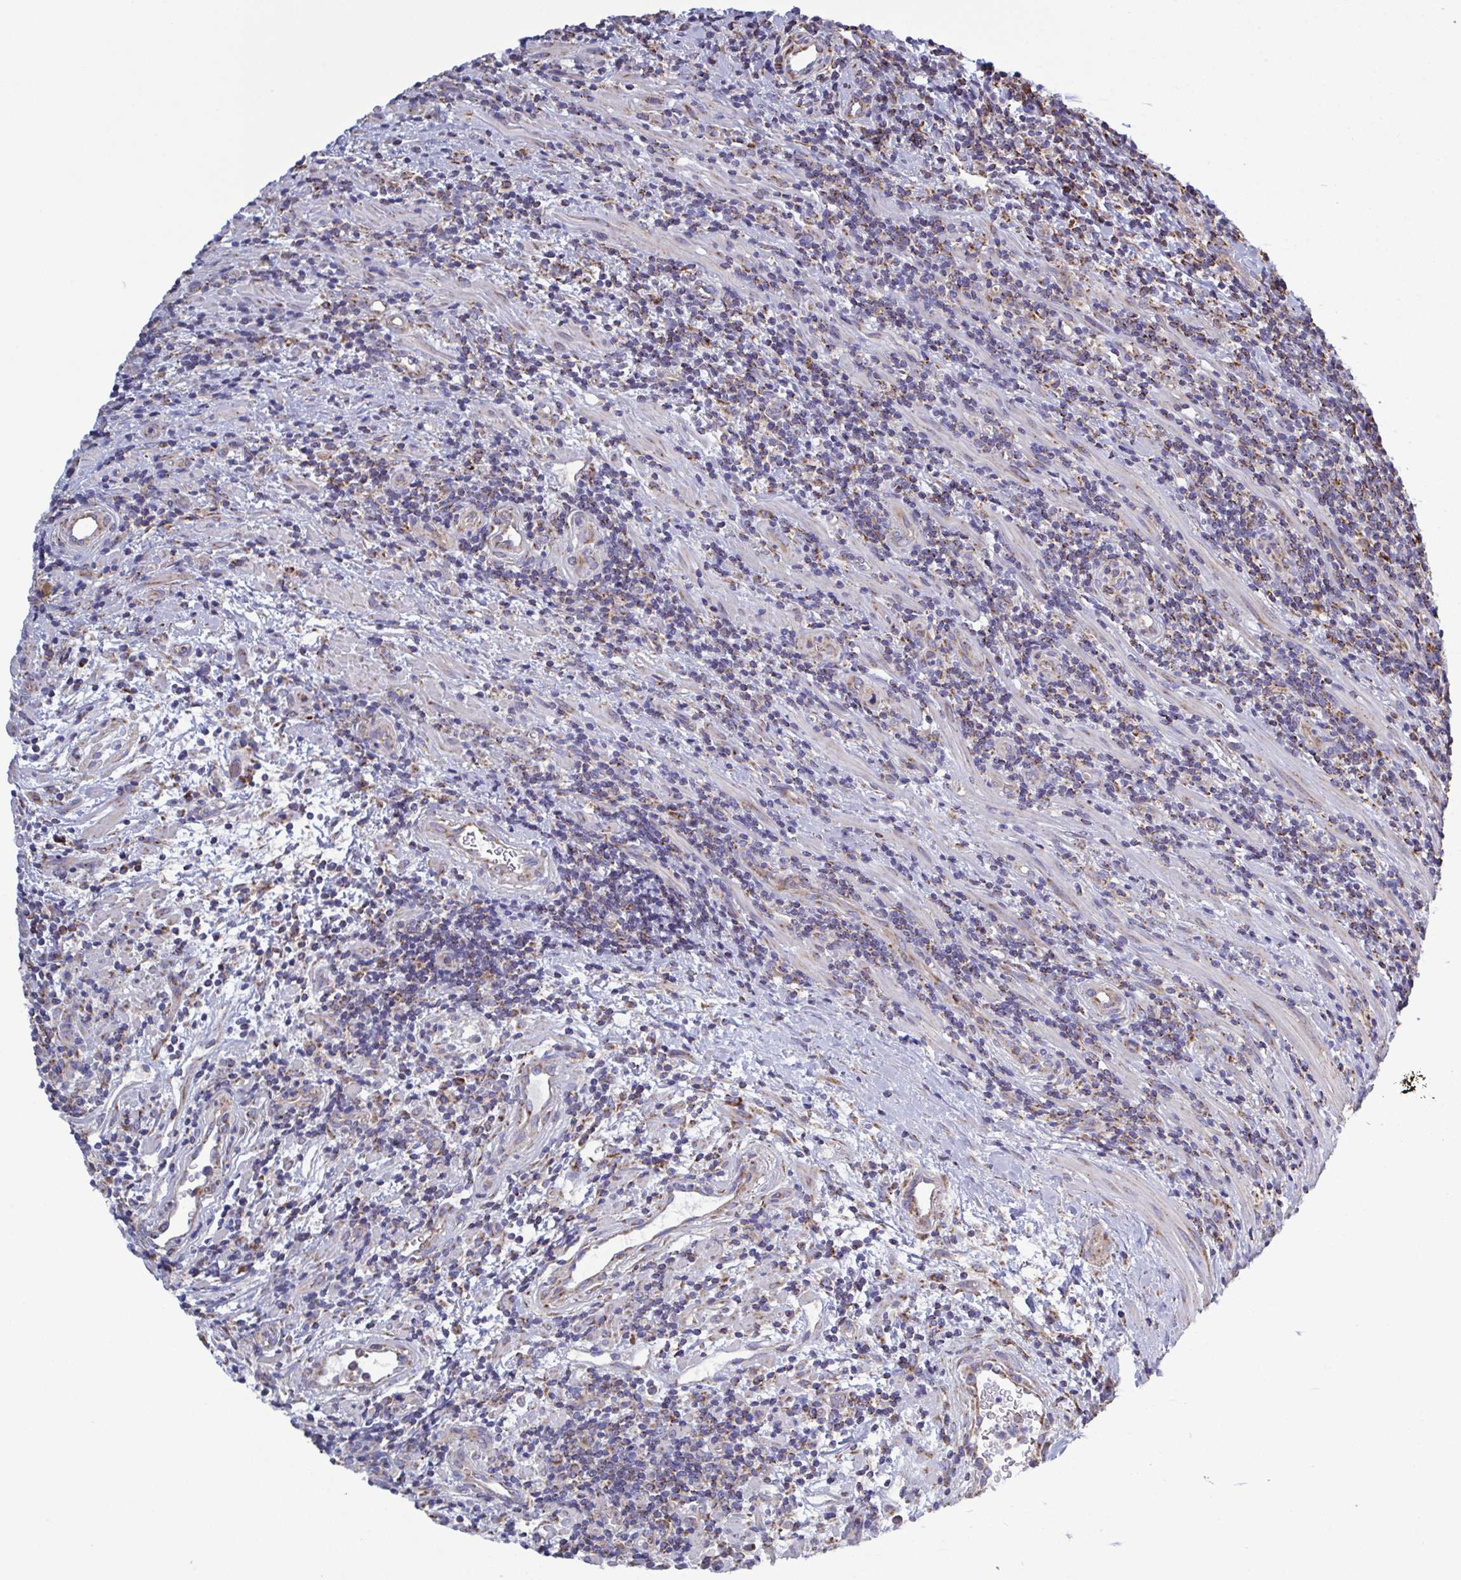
{"staining": {"intensity": "negative", "quantity": "none", "location": "none"}, "tissue": "lymphoma", "cell_type": "Tumor cells", "image_type": "cancer", "snomed": [{"axis": "morphology", "description": "Malignant lymphoma, non-Hodgkin's type, High grade"}, {"axis": "topography", "description": "Small intestine"}], "caption": "Tumor cells are negative for brown protein staining in high-grade malignant lymphoma, non-Hodgkin's type.", "gene": "CSDE1", "patient": {"sex": "female", "age": 56}}